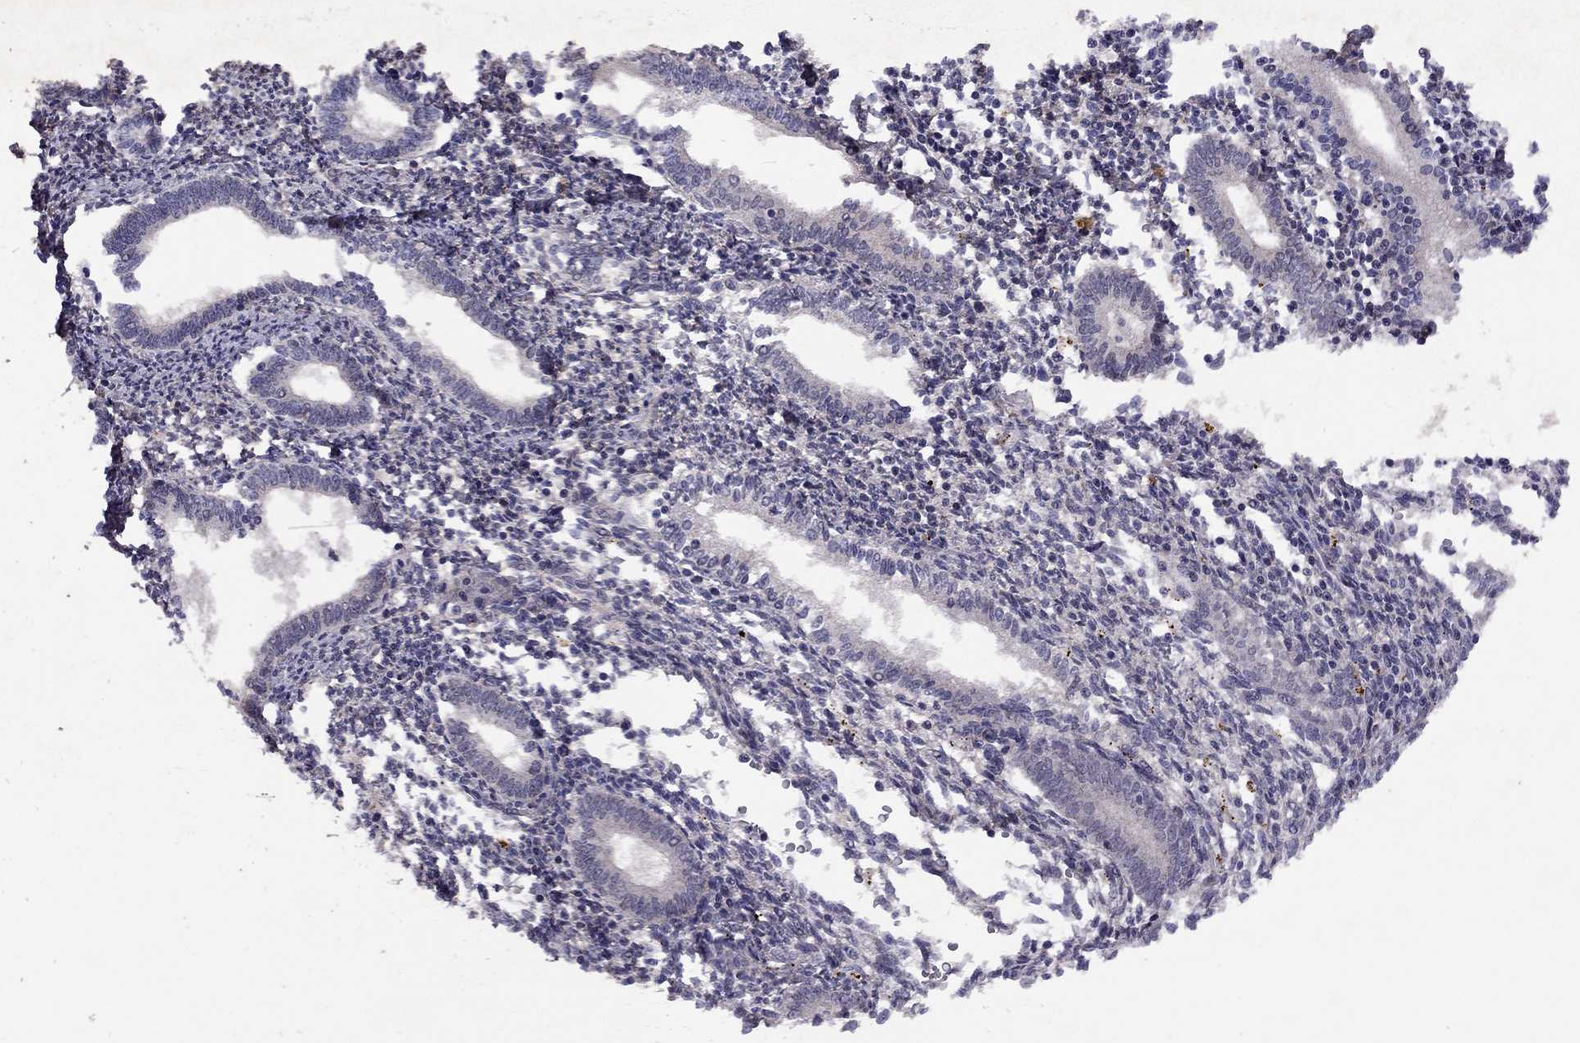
{"staining": {"intensity": "negative", "quantity": "none", "location": "none"}, "tissue": "endometrium", "cell_type": "Cells in endometrial stroma", "image_type": "normal", "snomed": [{"axis": "morphology", "description": "Normal tissue, NOS"}, {"axis": "topography", "description": "Endometrium"}], "caption": "Immunohistochemical staining of benign human endometrium exhibits no significant staining in cells in endometrial stroma.", "gene": "ESR2", "patient": {"sex": "female", "age": 41}}